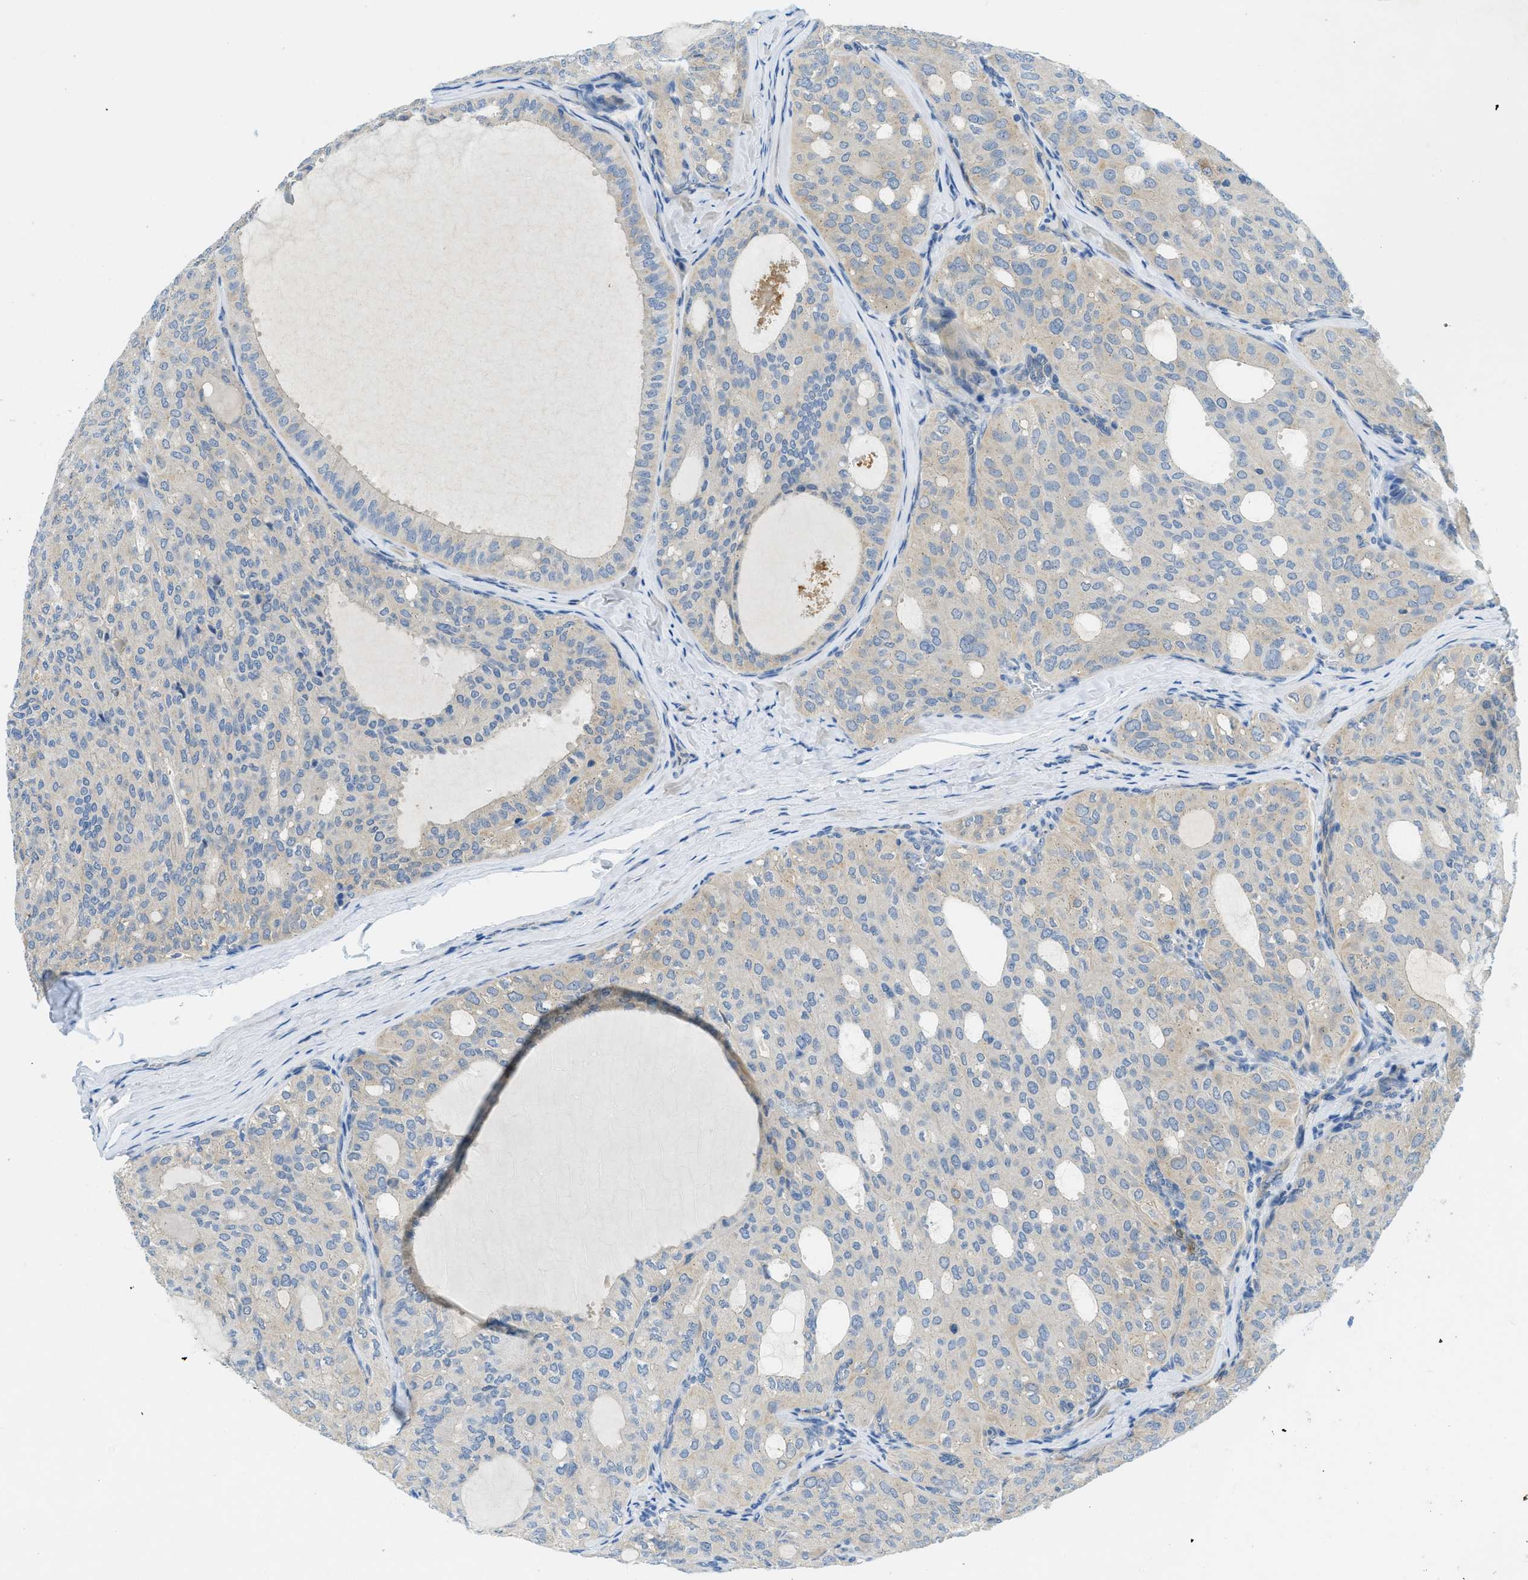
{"staining": {"intensity": "negative", "quantity": "none", "location": "none"}, "tissue": "thyroid cancer", "cell_type": "Tumor cells", "image_type": "cancer", "snomed": [{"axis": "morphology", "description": "Follicular adenoma carcinoma, NOS"}, {"axis": "topography", "description": "Thyroid gland"}], "caption": "Immunohistochemical staining of human thyroid cancer shows no significant positivity in tumor cells.", "gene": "RIPK2", "patient": {"sex": "male", "age": 75}}